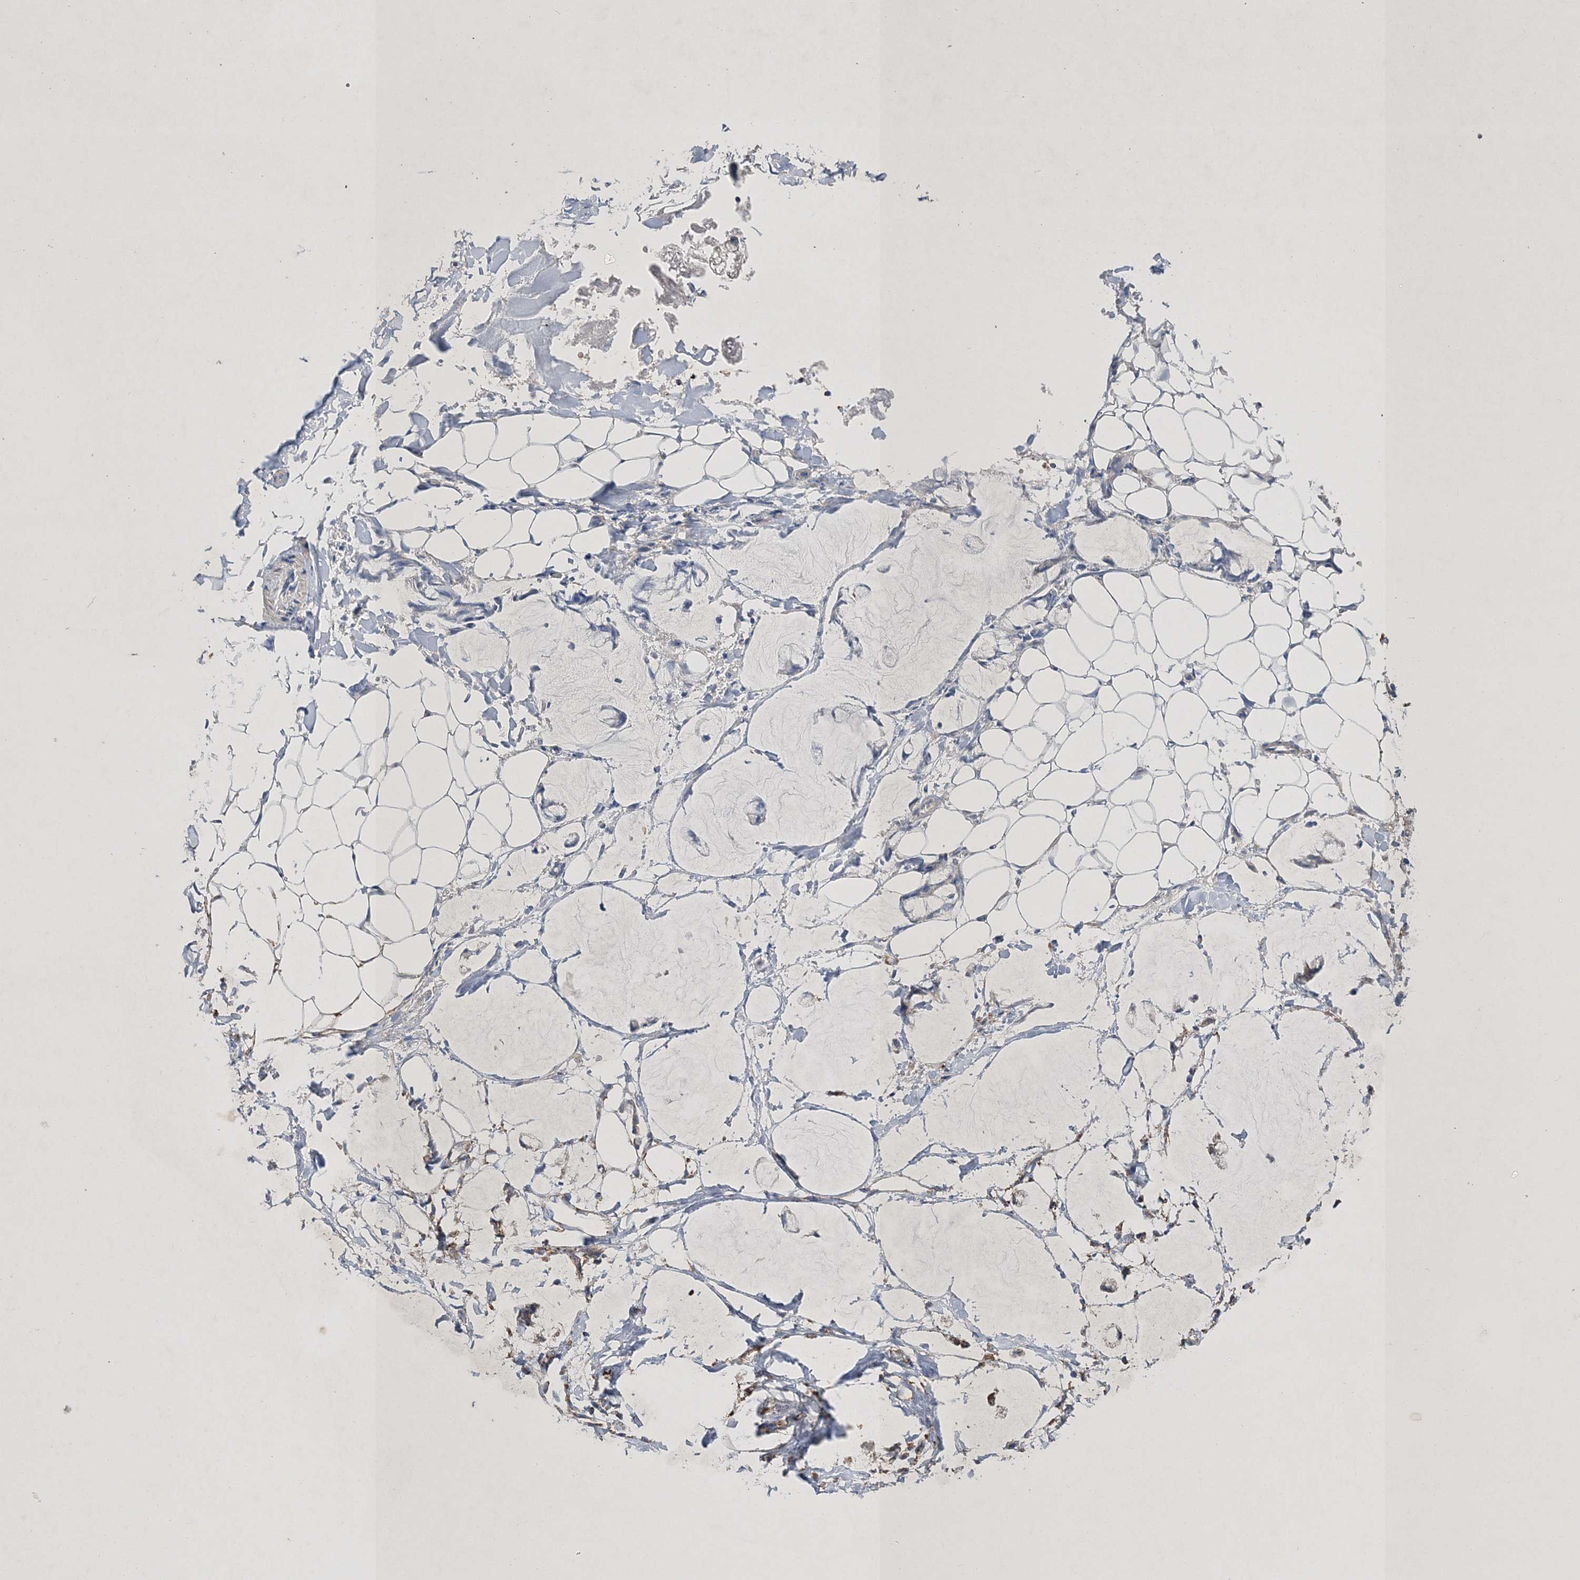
{"staining": {"intensity": "negative", "quantity": "none", "location": "none"}, "tissue": "adipose tissue", "cell_type": "Adipocytes", "image_type": "normal", "snomed": [{"axis": "morphology", "description": "Normal tissue, NOS"}, {"axis": "morphology", "description": "Adenocarcinoma, NOS"}, {"axis": "topography", "description": "Colon"}, {"axis": "topography", "description": "Peripheral nerve tissue"}], "caption": "Adipocytes show no significant protein expression in normal adipose tissue.", "gene": "SCRN3", "patient": {"sex": "male", "age": 14}}